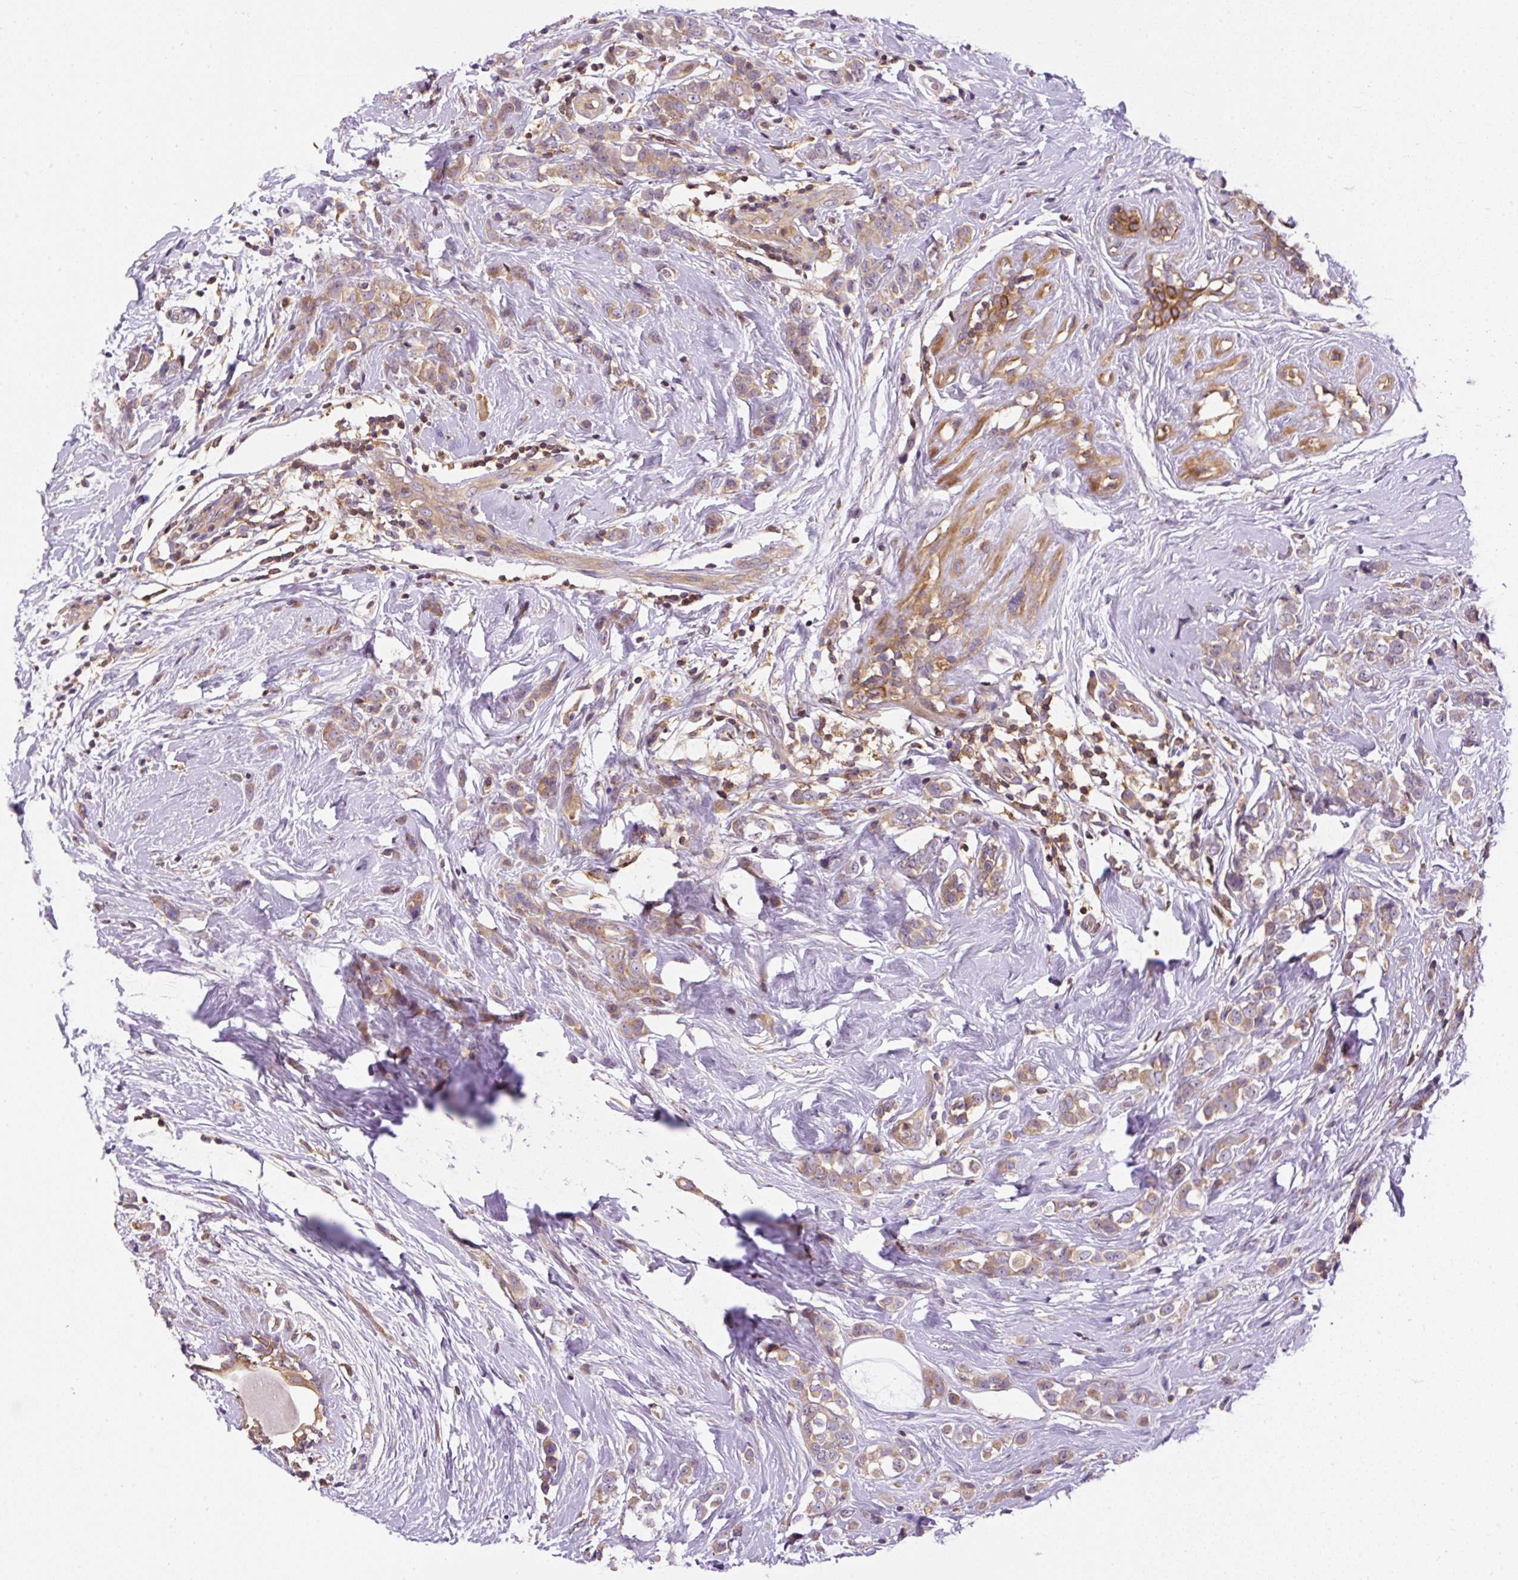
{"staining": {"intensity": "weak", "quantity": ">75%", "location": "cytoplasmic/membranous"}, "tissue": "breast cancer", "cell_type": "Tumor cells", "image_type": "cancer", "snomed": [{"axis": "morphology", "description": "Duct carcinoma"}, {"axis": "topography", "description": "Breast"}], "caption": "Protein expression analysis of human breast cancer reveals weak cytoplasmic/membranous positivity in about >75% of tumor cells.", "gene": "CCDC28A", "patient": {"sex": "female", "age": 80}}